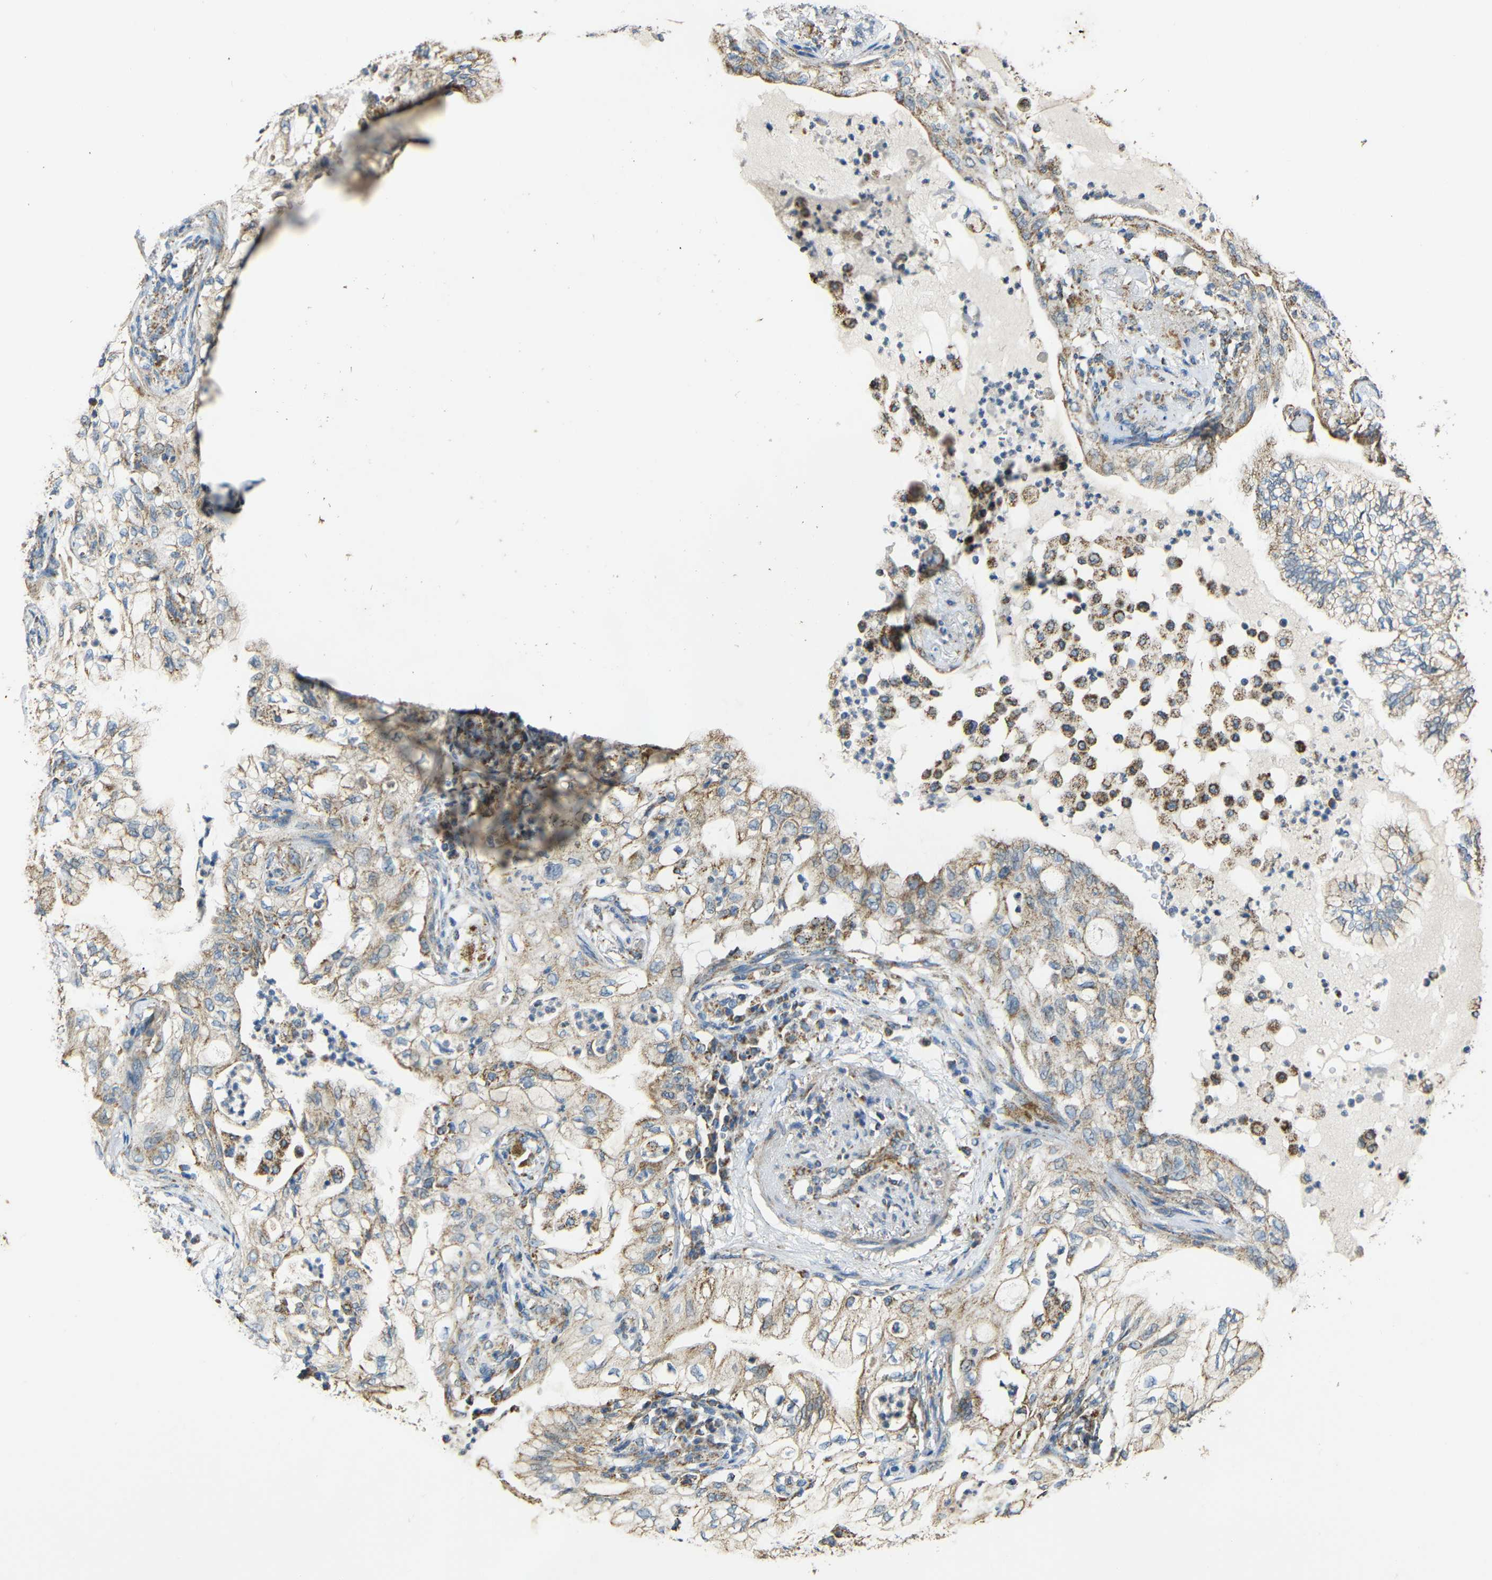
{"staining": {"intensity": "moderate", "quantity": ">75%", "location": "cytoplasmic/membranous"}, "tissue": "lung cancer", "cell_type": "Tumor cells", "image_type": "cancer", "snomed": [{"axis": "morphology", "description": "Adenocarcinoma, NOS"}, {"axis": "topography", "description": "Lung"}], "caption": "The image exhibits staining of lung adenocarcinoma, revealing moderate cytoplasmic/membranous protein staining (brown color) within tumor cells.", "gene": "NR3C2", "patient": {"sex": "female", "age": 70}}